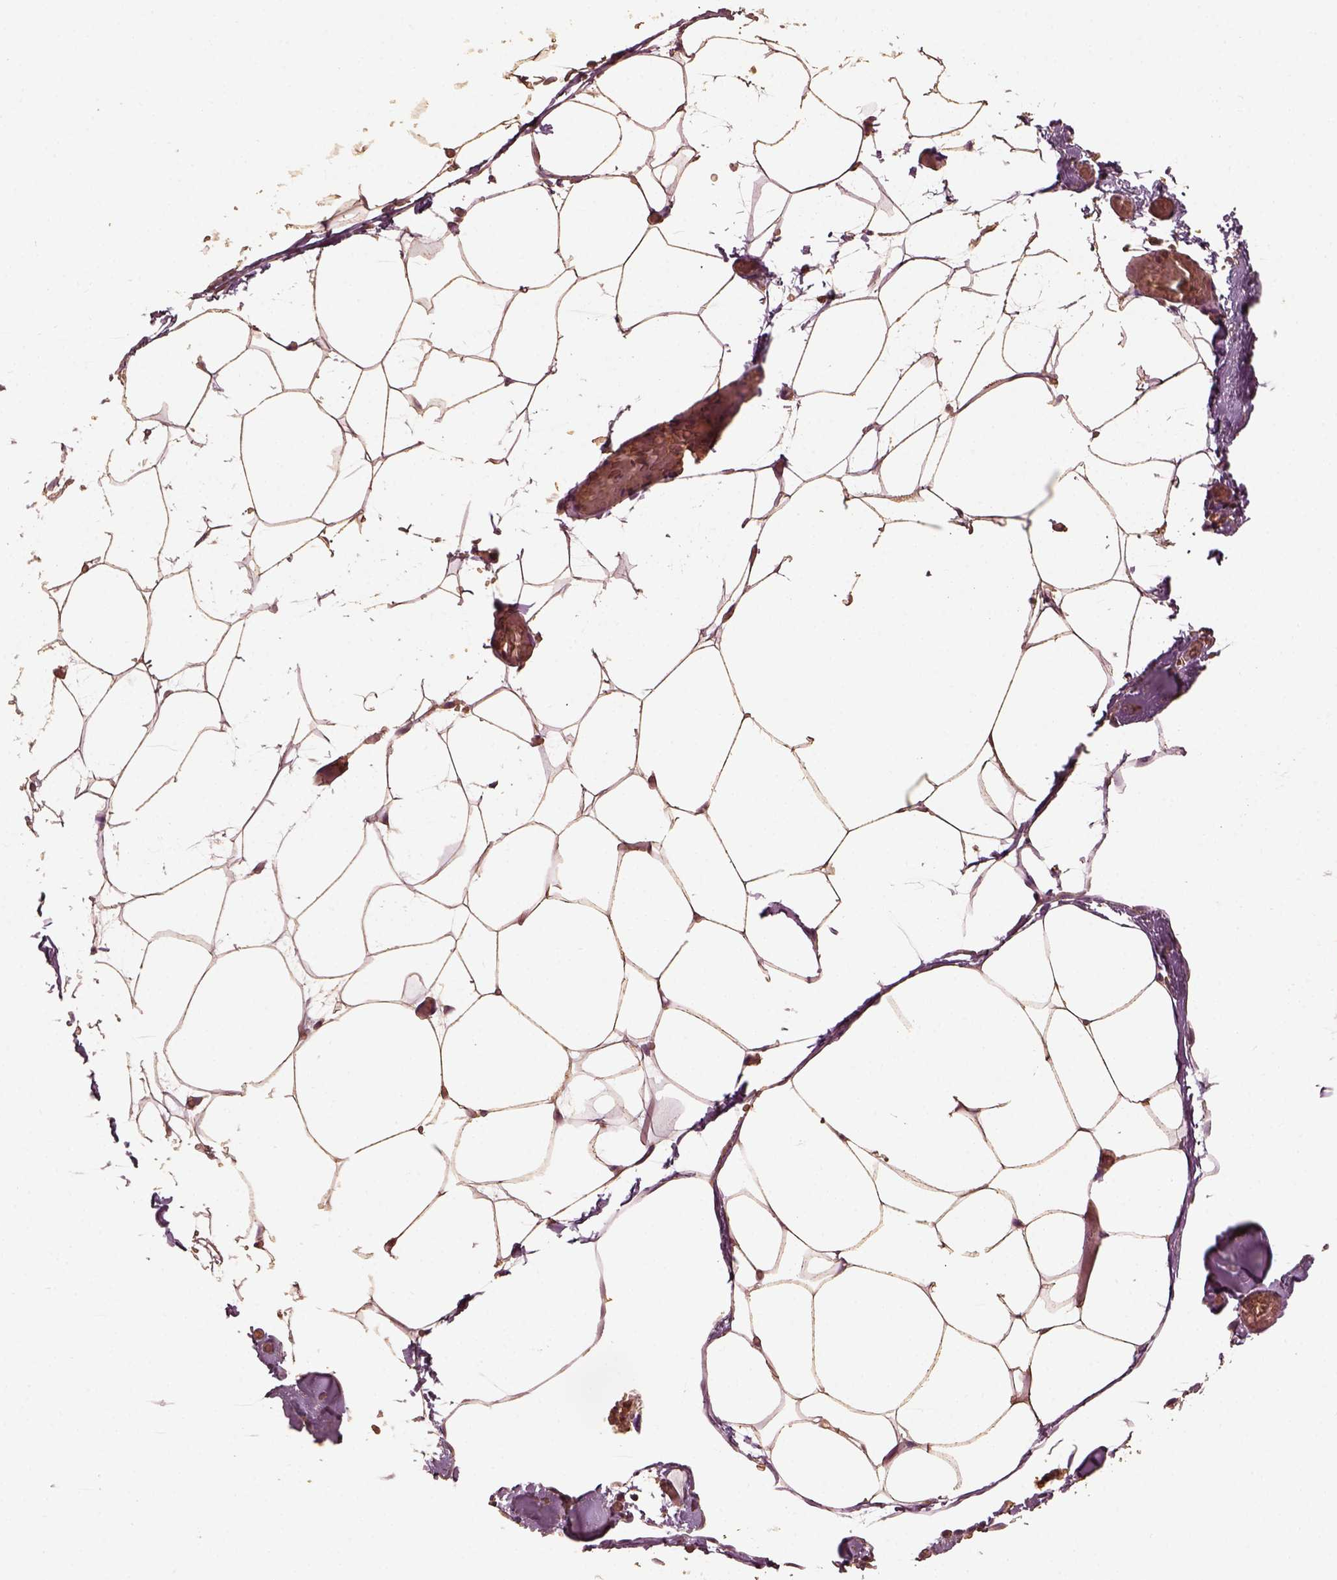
{"staining": {"intensity": "weak", "quantity": "25%-75%", "location": "cytoplasmic/membranous"}, "tissue": "adipose tissue", "cell_type": "Adipocytes", "image_type": "normal", "snomed": [{"axis": "morphology", "description": "Normal tissue, NOS"}, {"axis": "topography", "description": "Adipose tissue"}], "caption": "Weak cytoplasmic/membranous protein staining is present in approximately 25%-75% of adipocytes in adipose tissue. (IHC, brightfield microscopy, high magnification).", "gene": "PTGES2", "patient": {"sex": "male", "age": 57}}